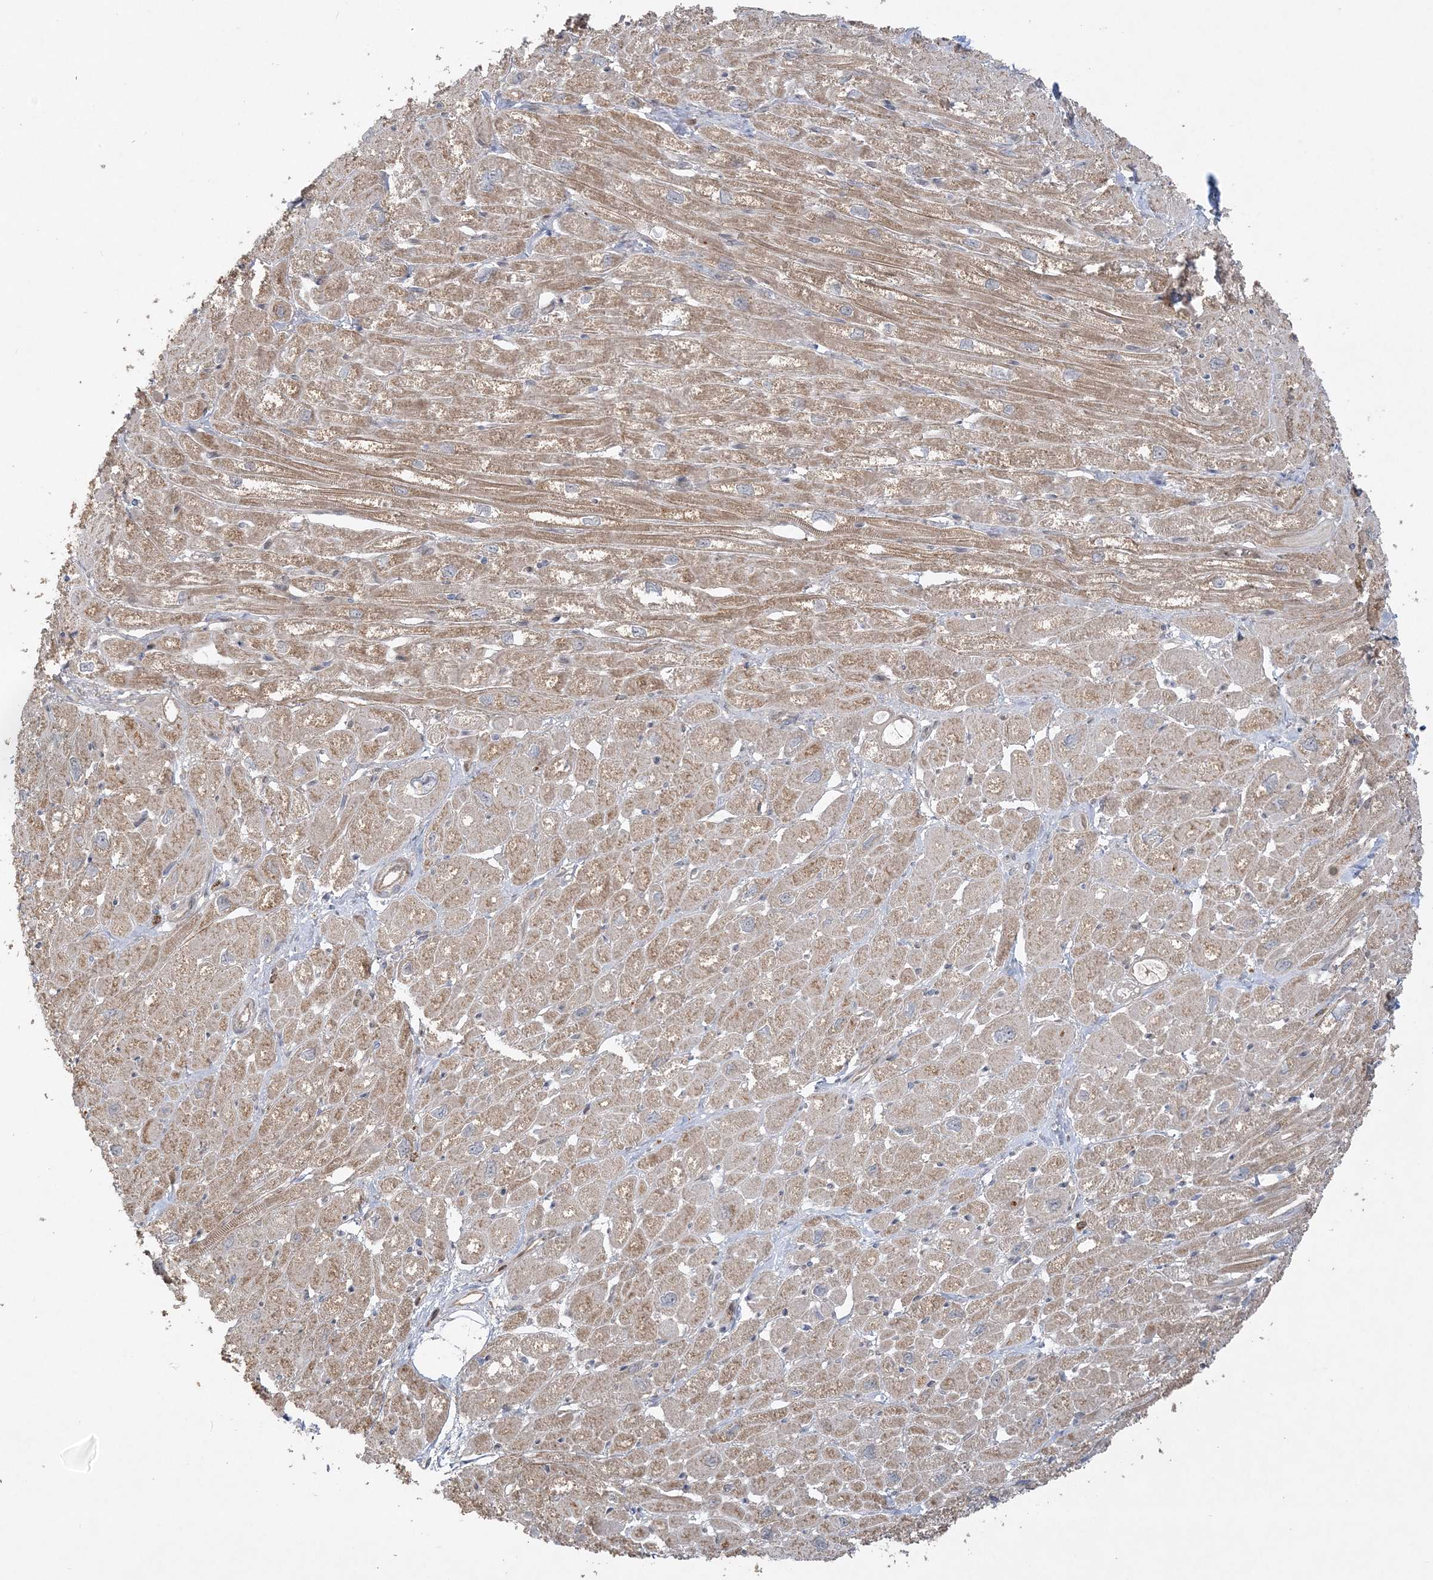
{"staining": {"intensity": "moderate", "quantity": ">75%", "location": "cytoplasmic/membranous"}, "tissue": "heart muscle", "cell_type": "Cardiomyocytes", "image_type": "normal", "snomed": [{"axis": "morphology", "description": "Normal tissue, NOS"}, {"axis": "topography", "description": "Heart"}], "caption": "DAB (3,3'-diaminobenzidine) immunohistochemical staining of benign heart muscle reveals moderate cytoplasmic/membranous protein positivity in approximately >75% of cardiomyocytes. (Brightfield microscopy of DAB IHC at high magnification).", "gene": "INPP1", "patient": {"sex": "male", "age": 50}}